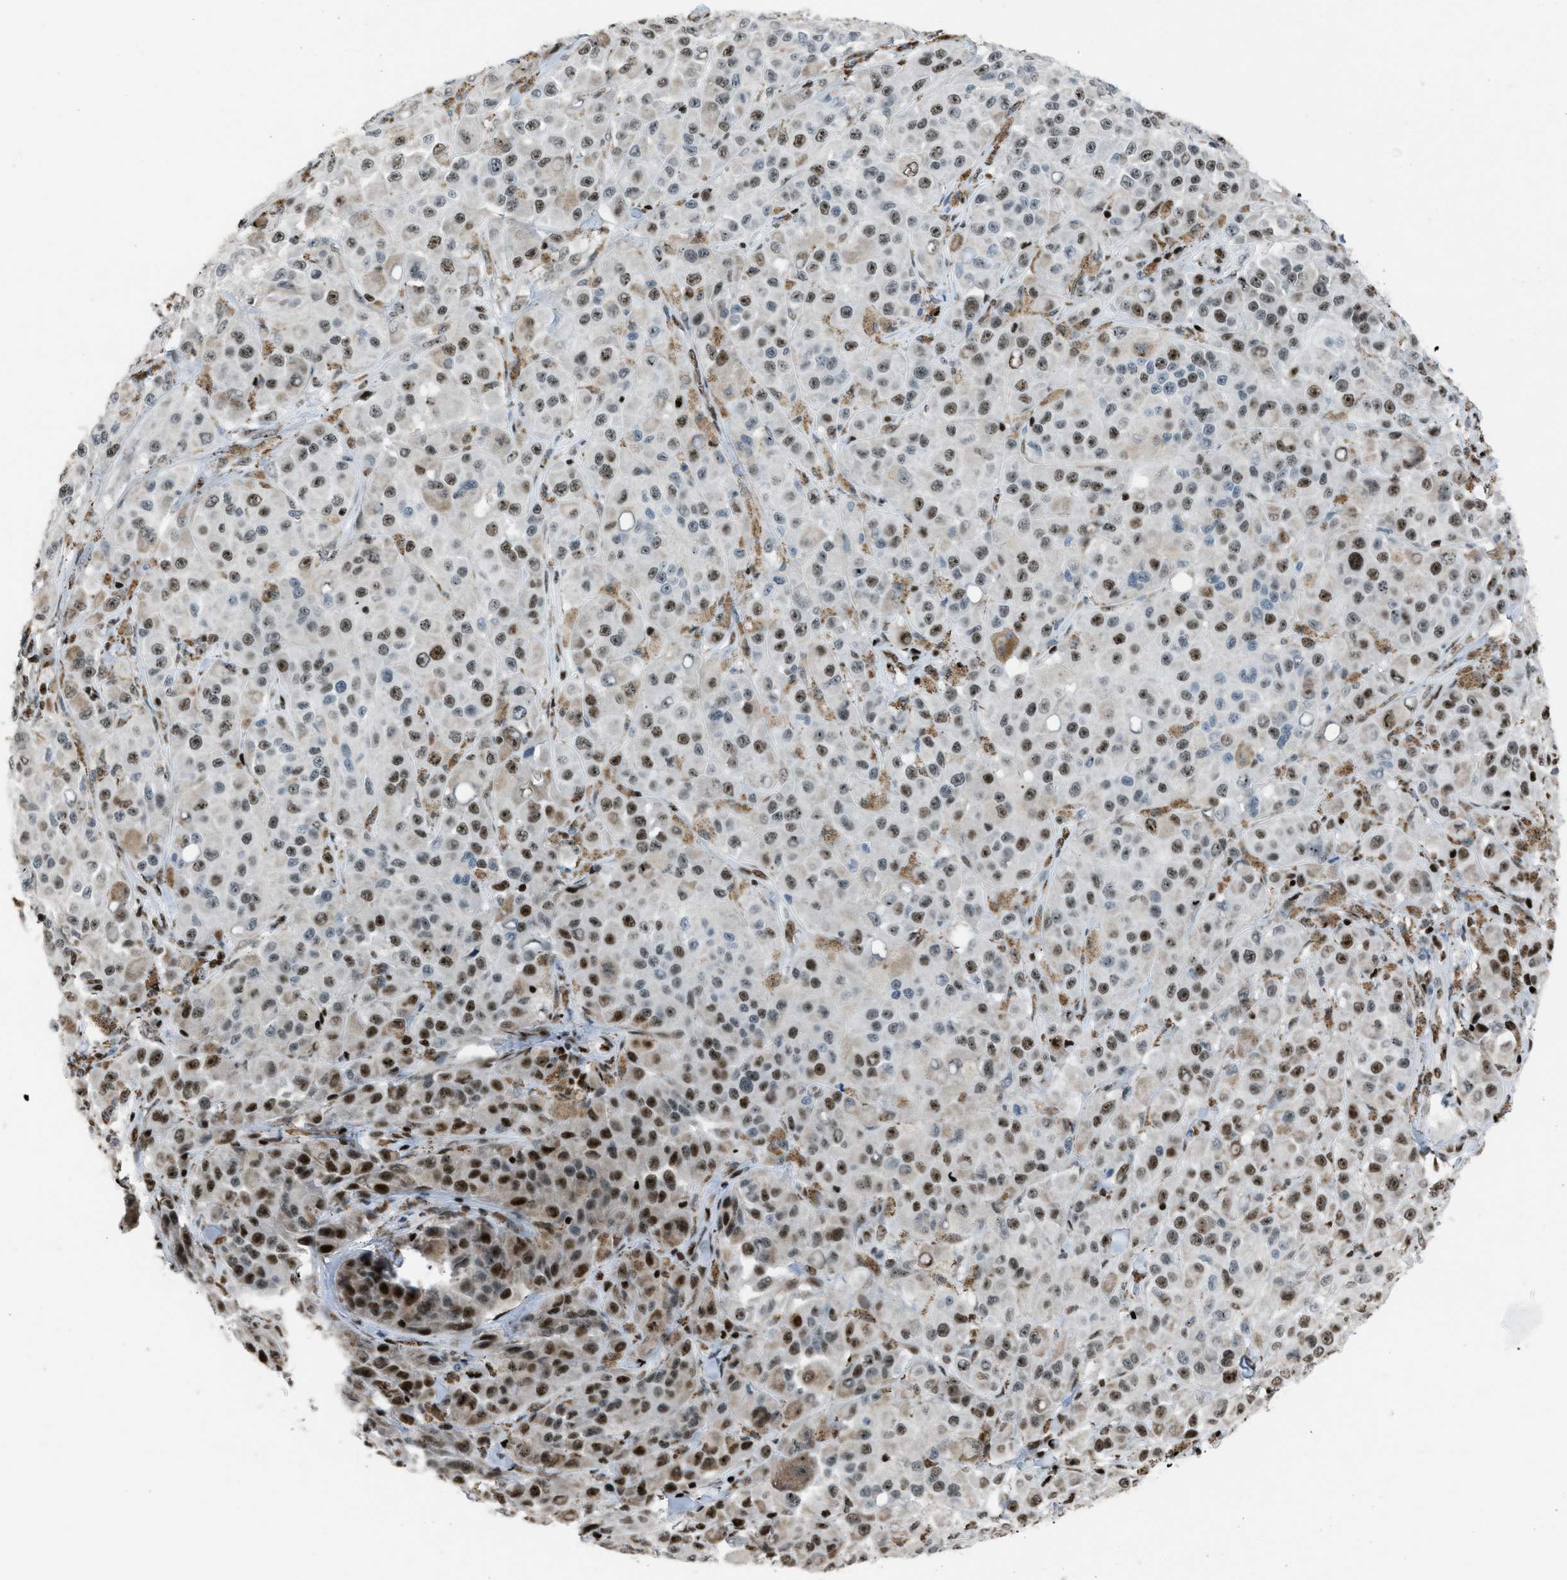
{"staining": {"intensity": "moderate", "quantity": ">75%", "location": "nuclear"}, "tissue": "melanoma", "cell_type": "Tumor cells", "image_type": "cancer", "snomed": [{"axis": "morphology", "description": "Malignant melanoma, NOS"}, {"axis": "topography", "description": "Skin"}], "caption": "Immunohistochemistry (IHC) micrograph of neoplastic tissue: human melanoma stained using immunohistochemistry reveals medium levels of moderate protein expression localized specifically in the nuclear of tumor cells, appearing as a nuclear brown color.", "gene": "SLFN5", "patient": {"sex": "male", "age": 84}}